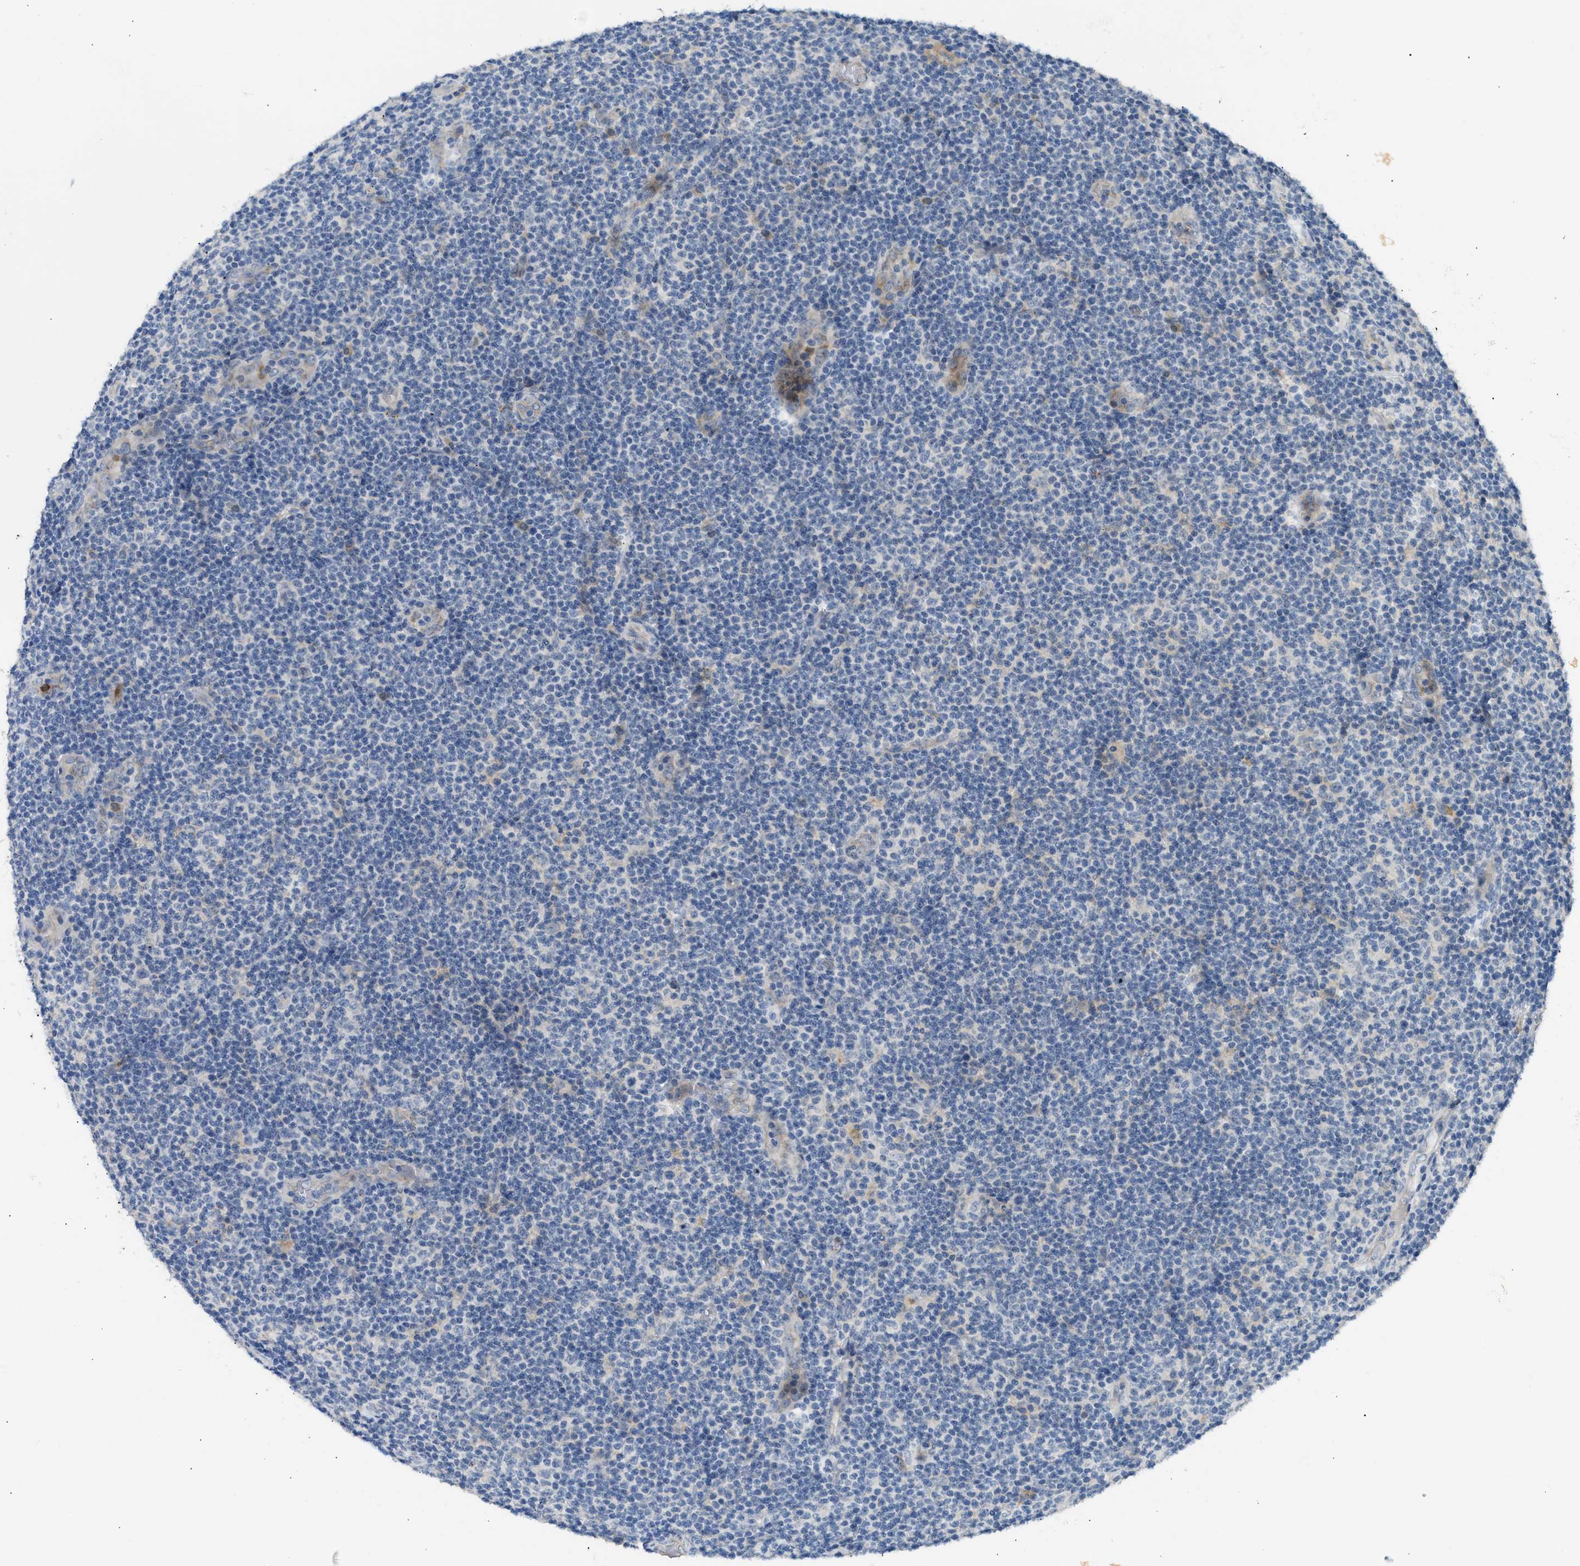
{"staining": {"intensity": "negative", "quantity": "none", "location": "none"}, "tissue": "lymphoma", "cell_type": "Tumor cells", "image_type": "cancer", "snomed": [{"axis": "morphology", "description": "Malignant lymphoma, non-Hodgkin's type, Low grade"}, {"axis": "topography", "description": "Lymph node"}], "caption": "The micrograph shows no significant staining in tumor cells of low-grade malignant lymphoma, non-Hodgkin's type. (Immunohistochemistry (ihc), brightfield microscopy, high magnification).", "gene": "RHBDF2", "patient": {"sex": "male", "age": 83}}